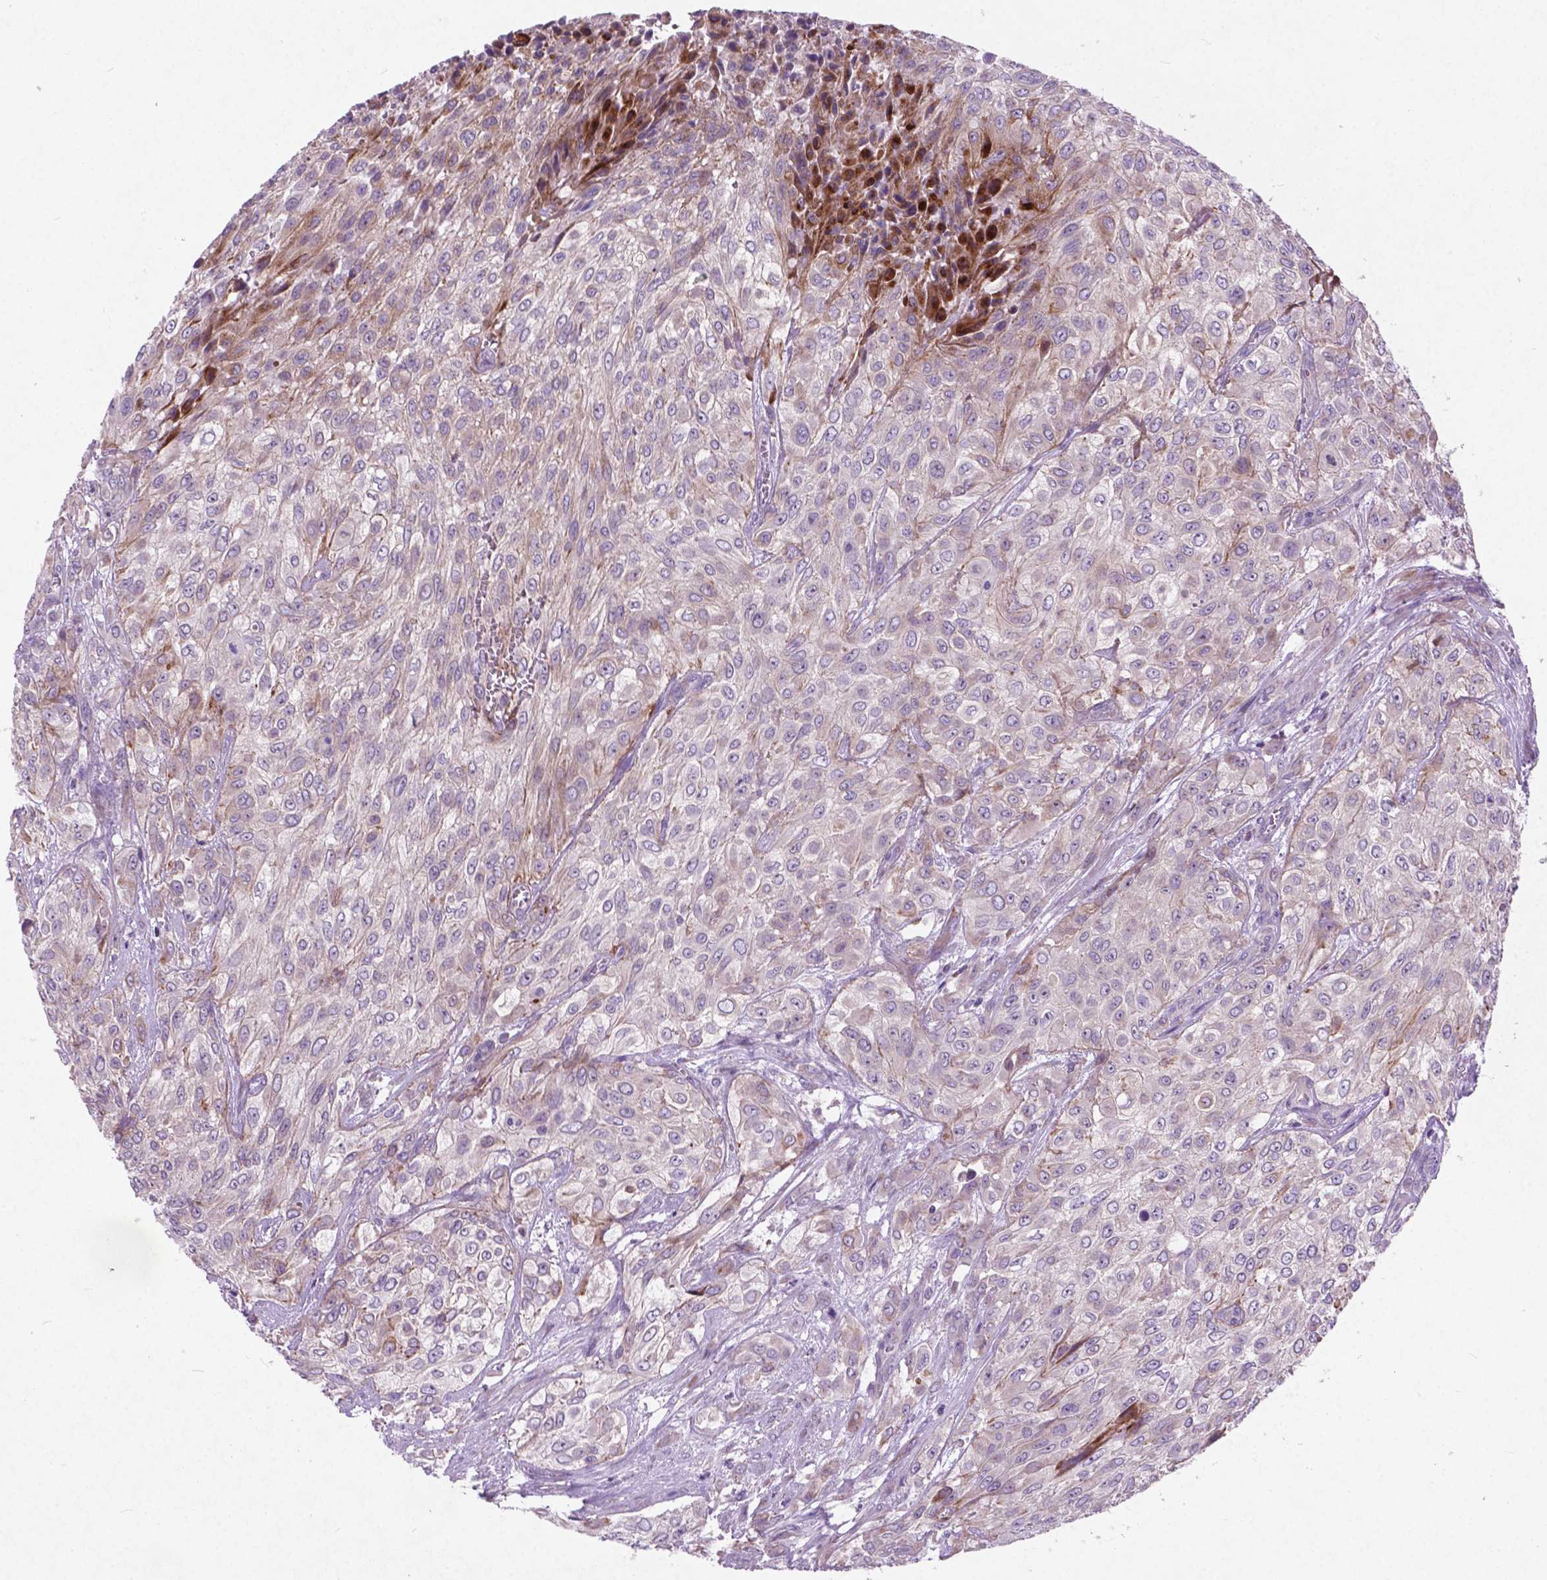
{"staining": {"intensity": "negative", "quantity": "none", "location": "none"}, "tissue": "urothelial cancer", "cell_type": "Tumor cells", "image_type": "cancer", "snomed": [{"axis": "morphology", "description": "Urothelial carcinoma, High grade"}, {"axis": "topography", "description": "Urinary bladder"}], "caption": "Tumor cells show no significant protein expression in urothelial cancer.", "gene": "ATG4D", "patient": {"sex": "male", "age": 57}}